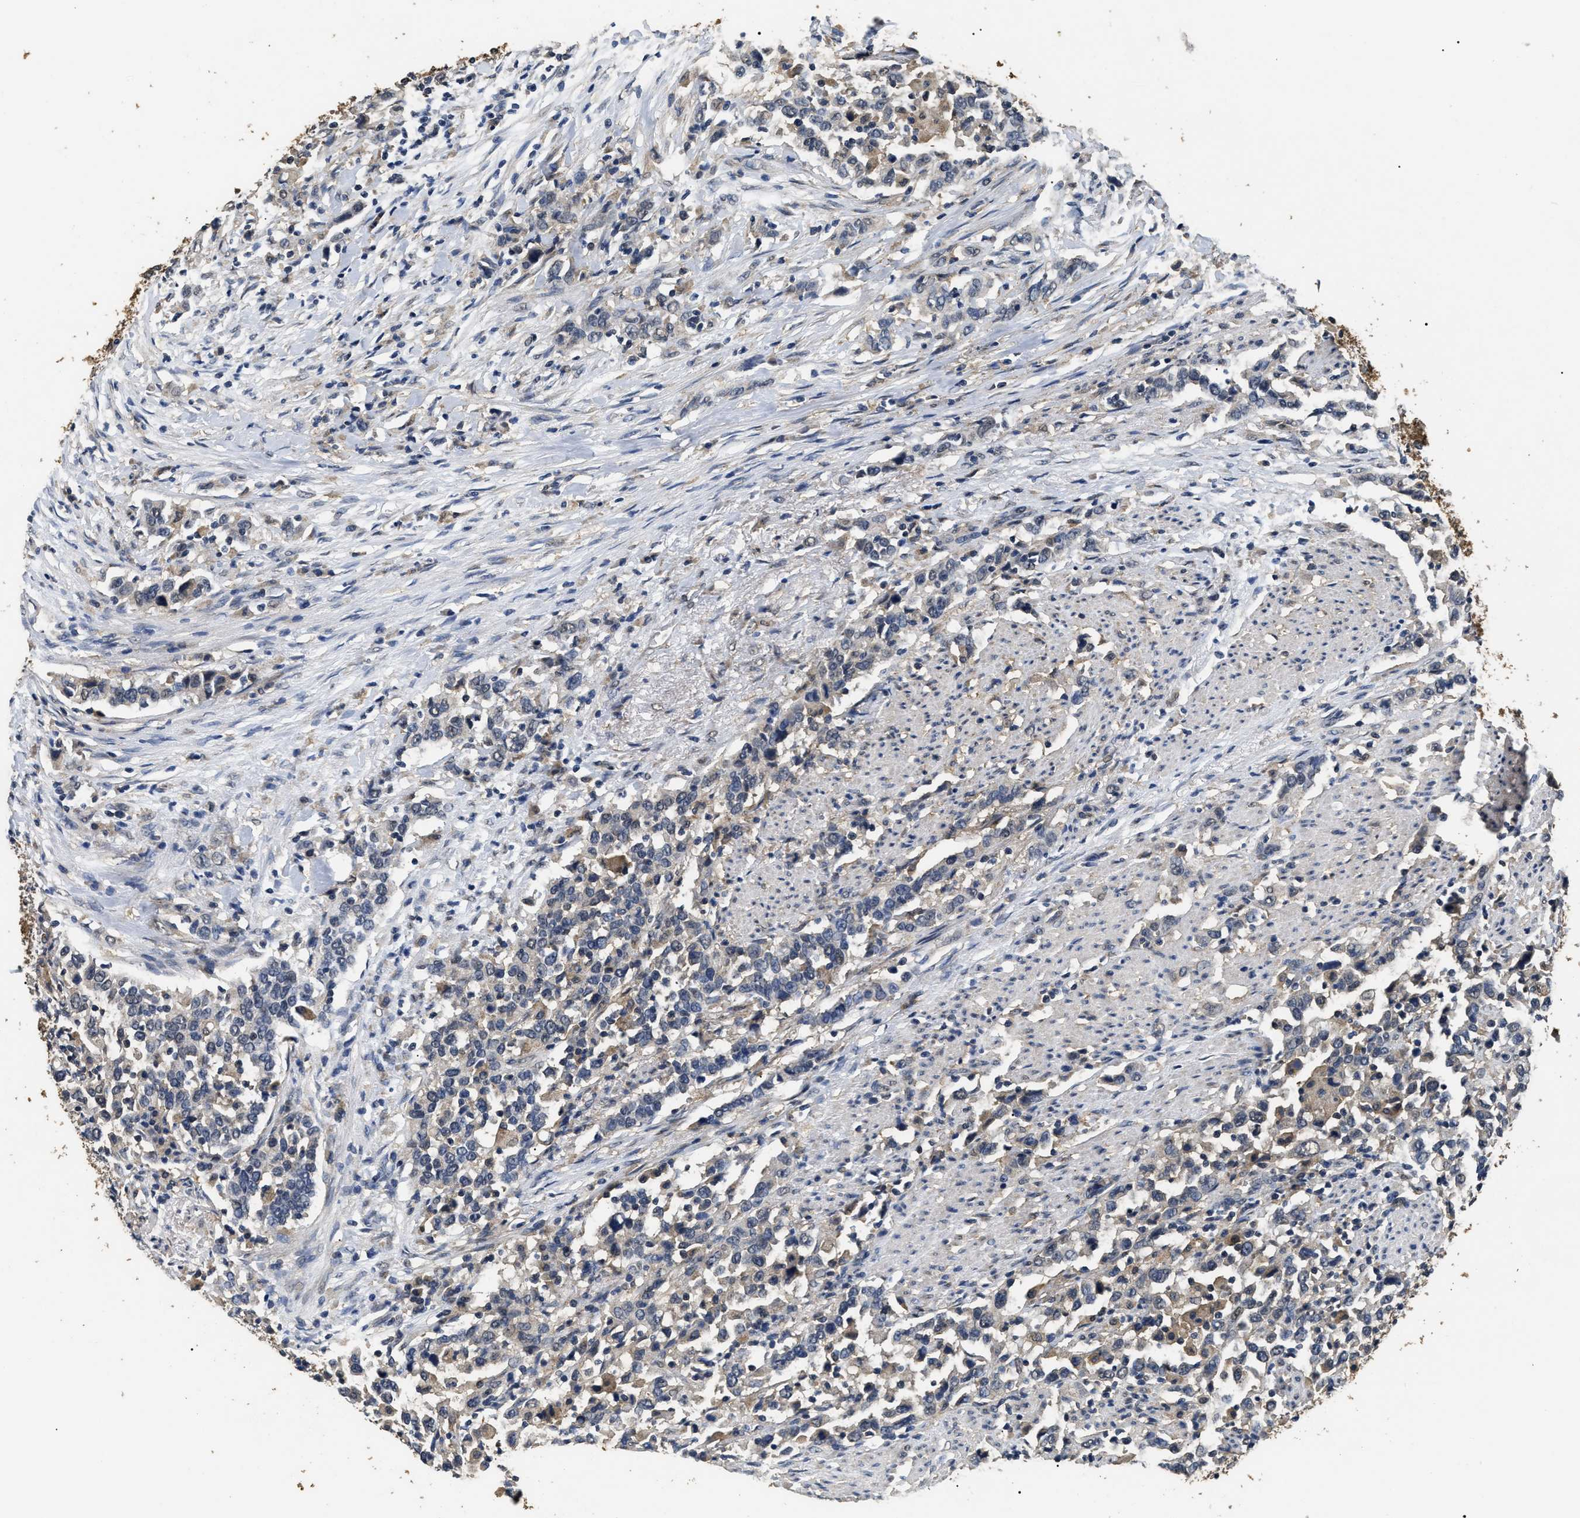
{"staining": {"intensity": "negative", "quantity": "none", "location": "none"}, "tissue": "urothelial cancer", "cell_type": "Tumor cells", "image_type": "cancer", "snomed": [{"axis": "morphology", "description": "Urothelial carcinoma, High grade"}, {"axis": "topography", "description": "Urinary bladder"}], "caption": "This histopathology image is of high-grade urothelial carcinoma stained with IHC to label a protein in brown with the nuclei are counter-stained blue. There is no positivity in tumor cells. (Brightfield microscopy of DAB IHC at high magnification).", "gene": "PSMD8", "patient": {"sex": "male", "age": 61}}